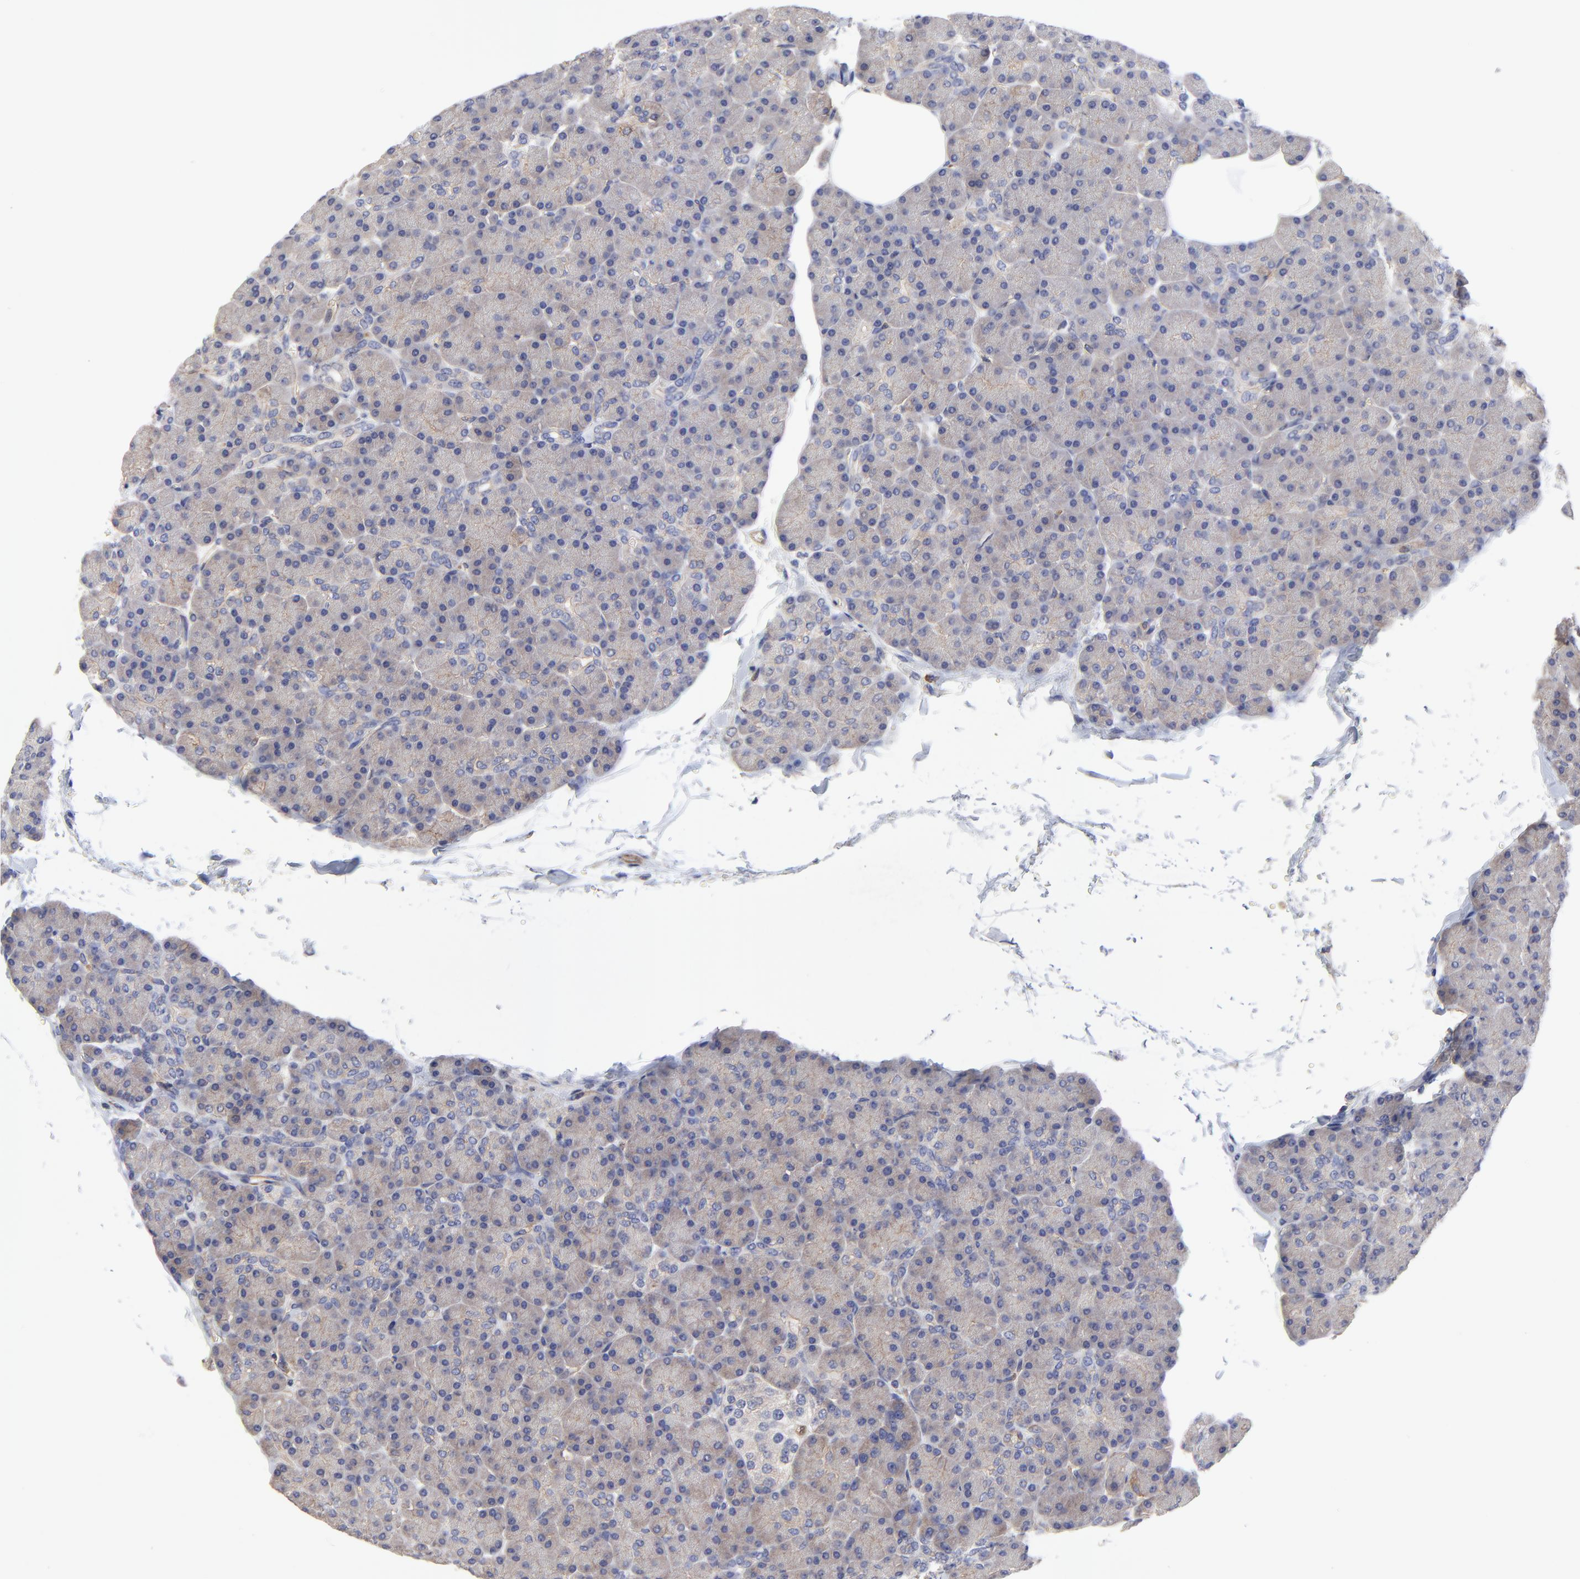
{"staining": {"intensity": "weak", "quantity": "25%-75%", "location": "cytoplasmic/membranous"}, "tissue": "pancreas", "cell_type": "Exocrine glandular cells", "image_type": "normal", "snomed": [{"axis": "morphology", "description": "Normal tissue, NOS"}, {"axis": "topography", "description": "Pancreas"}], "caption": "High-magnification brightfield microscopy of unremarkable pancreas stained with DAB (brown) and counterstained with hematoxylin (blue). exocrine glandular cells exhibit weak cytoplasmic/membranous staining is seen in approximately25%-75% of cells.", "gene": "SULF2", "patient": {"sex": "female", "age": 43}}